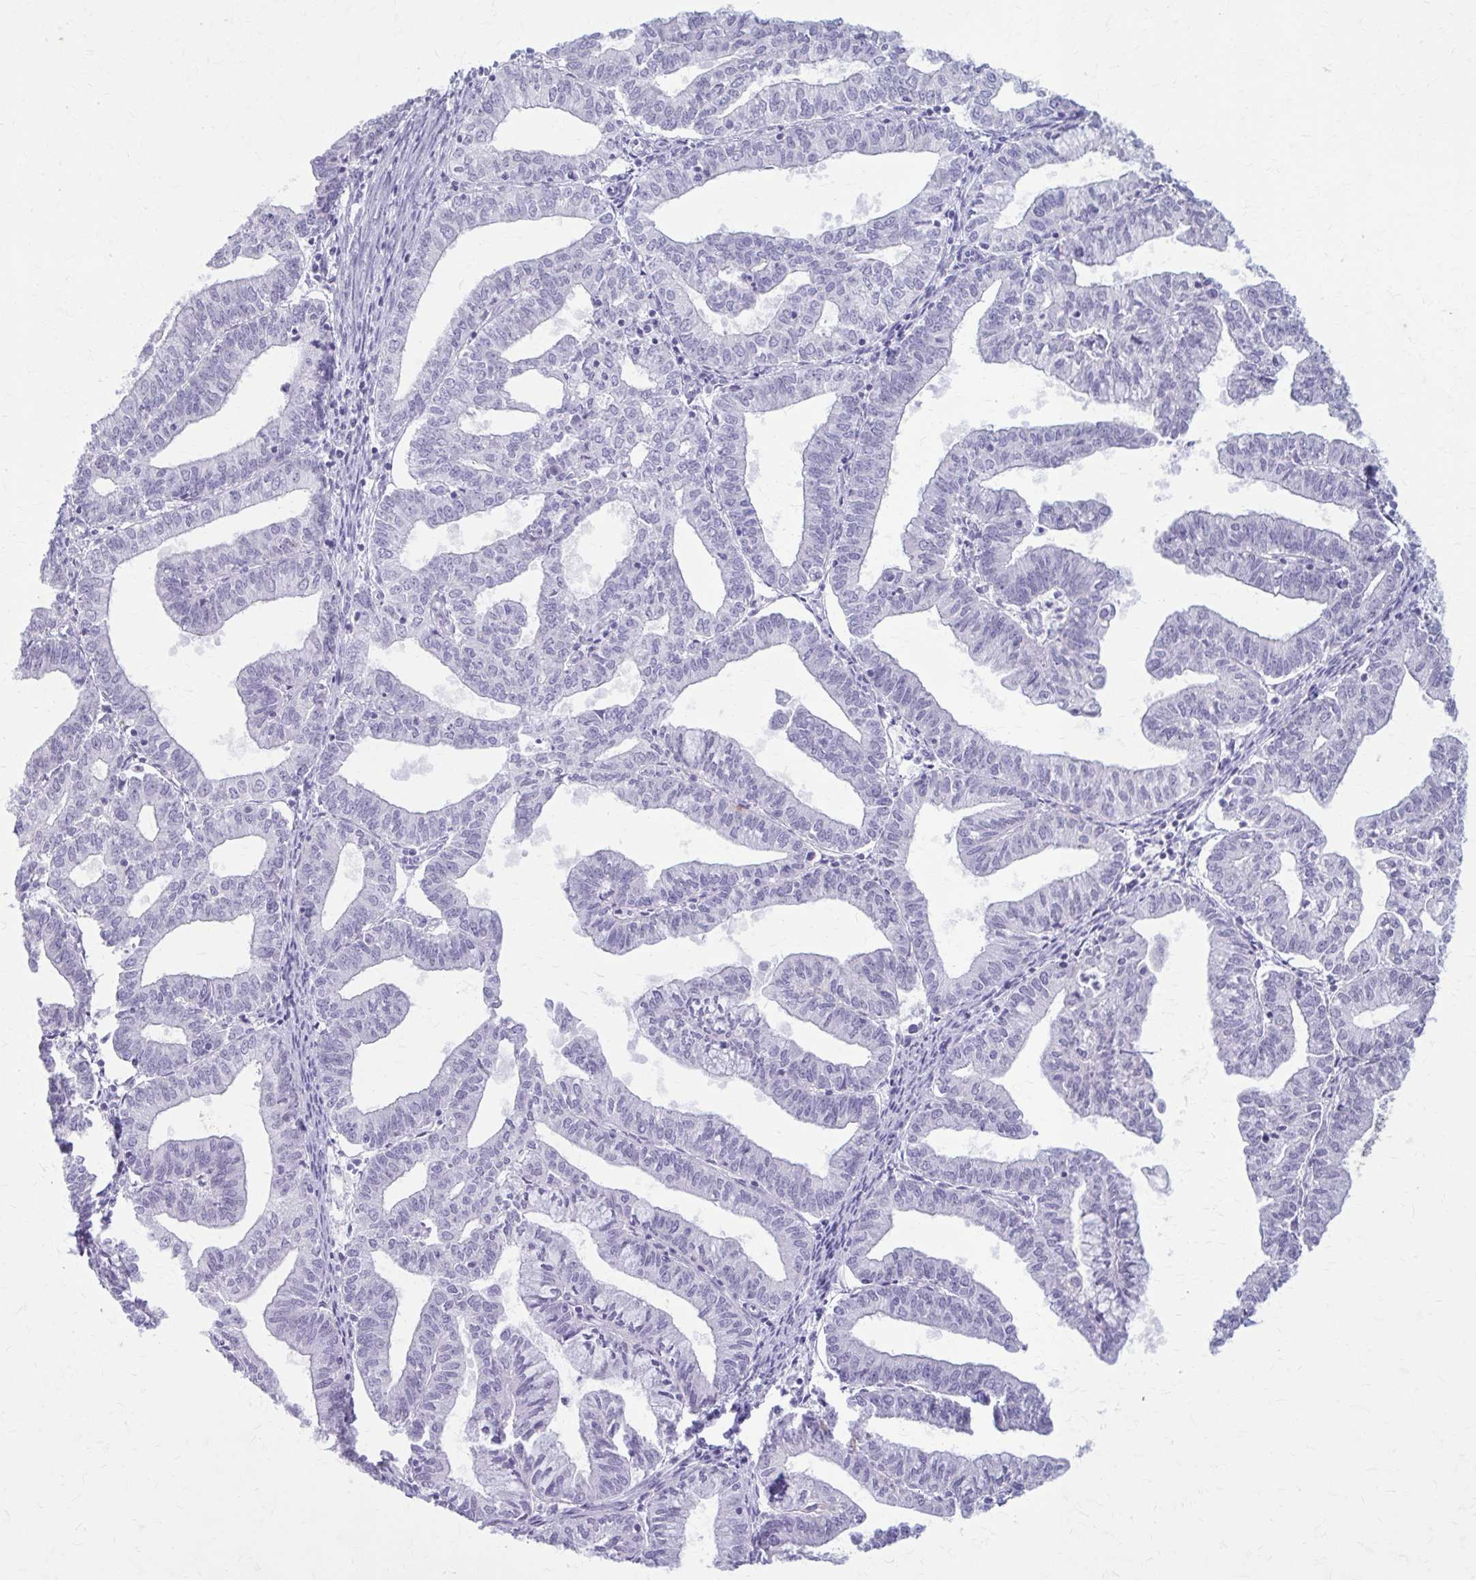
{"staining": {"intensity": "negative", "quantity": "none", "location": "none"}, "tissue": "endometrial cancer", "cell_type": "Tumor cells", "image_type": "cancer", "snomed": [{"axis": "morphology", "description": "Adenocarcinoma, NOS"}, {"axis": "topography", "description": "Endometrium"}], "caption": "IHC histopathology image of human endometrial cancer (adenocarcinoma) stained for a protein (brown), which reveals no expression in tumor cells. The staining was performed using DAB (3,3'-diaminobenzidine) to visualize the protein expression in brown, while the nuclei were stained in blue with hematoxylin (Magnification: 20x).", "gene": "KRT5", "patient": {"sex": "female", "age": 61}}